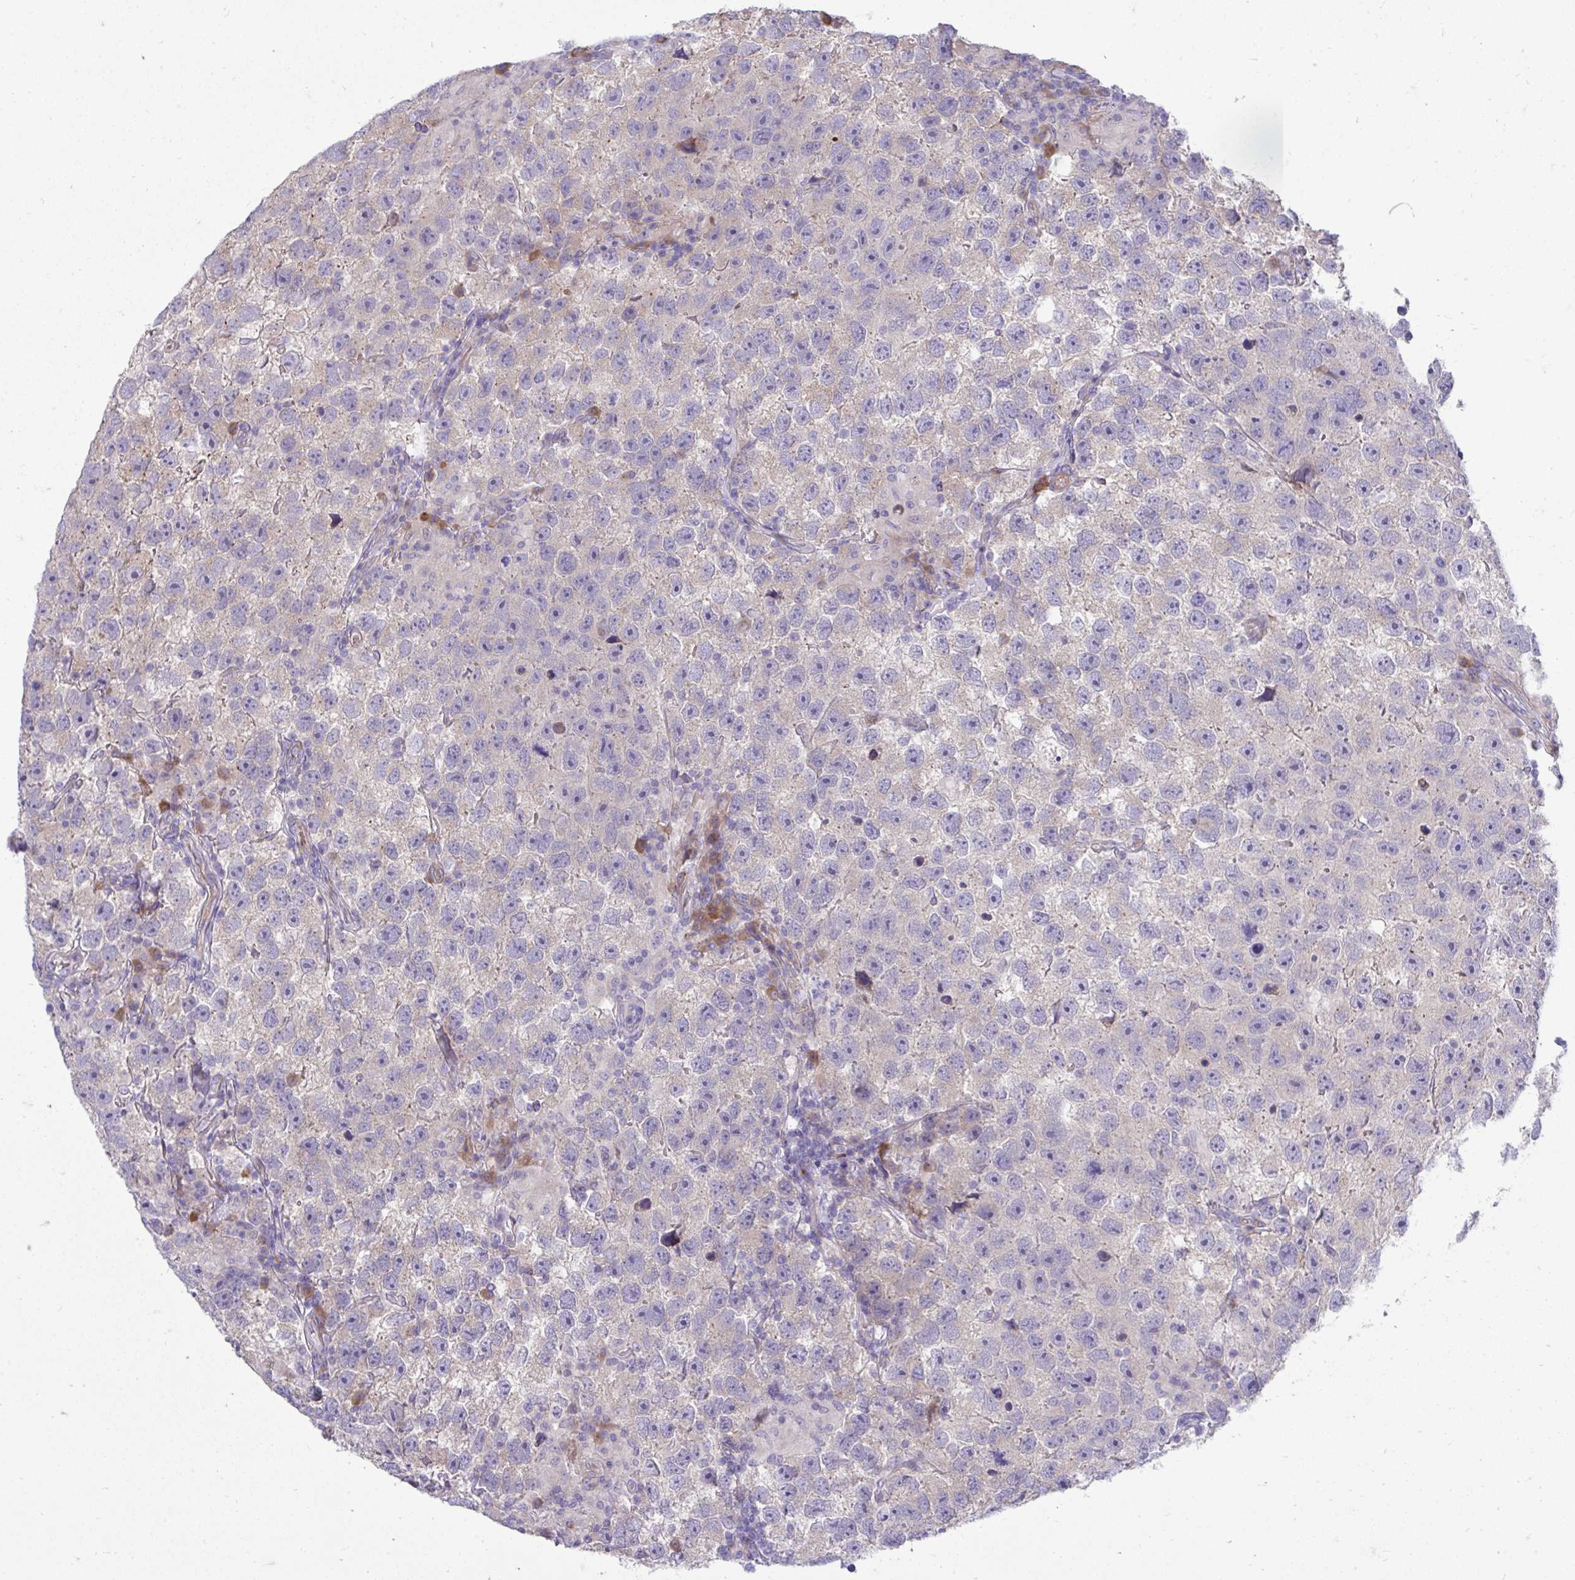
{"staining": {"intensity": "negative", "quantity": "none", "location": "none"}, "tissue": "testis cancer", "cell_type": "Tumor cells", "image_type": "cancer", "snomed": [{"axis": "morphology", "description": "Seminoma, NOS"}, {"axis": "topography", "description": "Testis"}], "caption": "Tumor cells show no significant protein expression in seminoma (testis).", "gene": "PIGZ", "patient": {"sex": "male", "age": 26}}